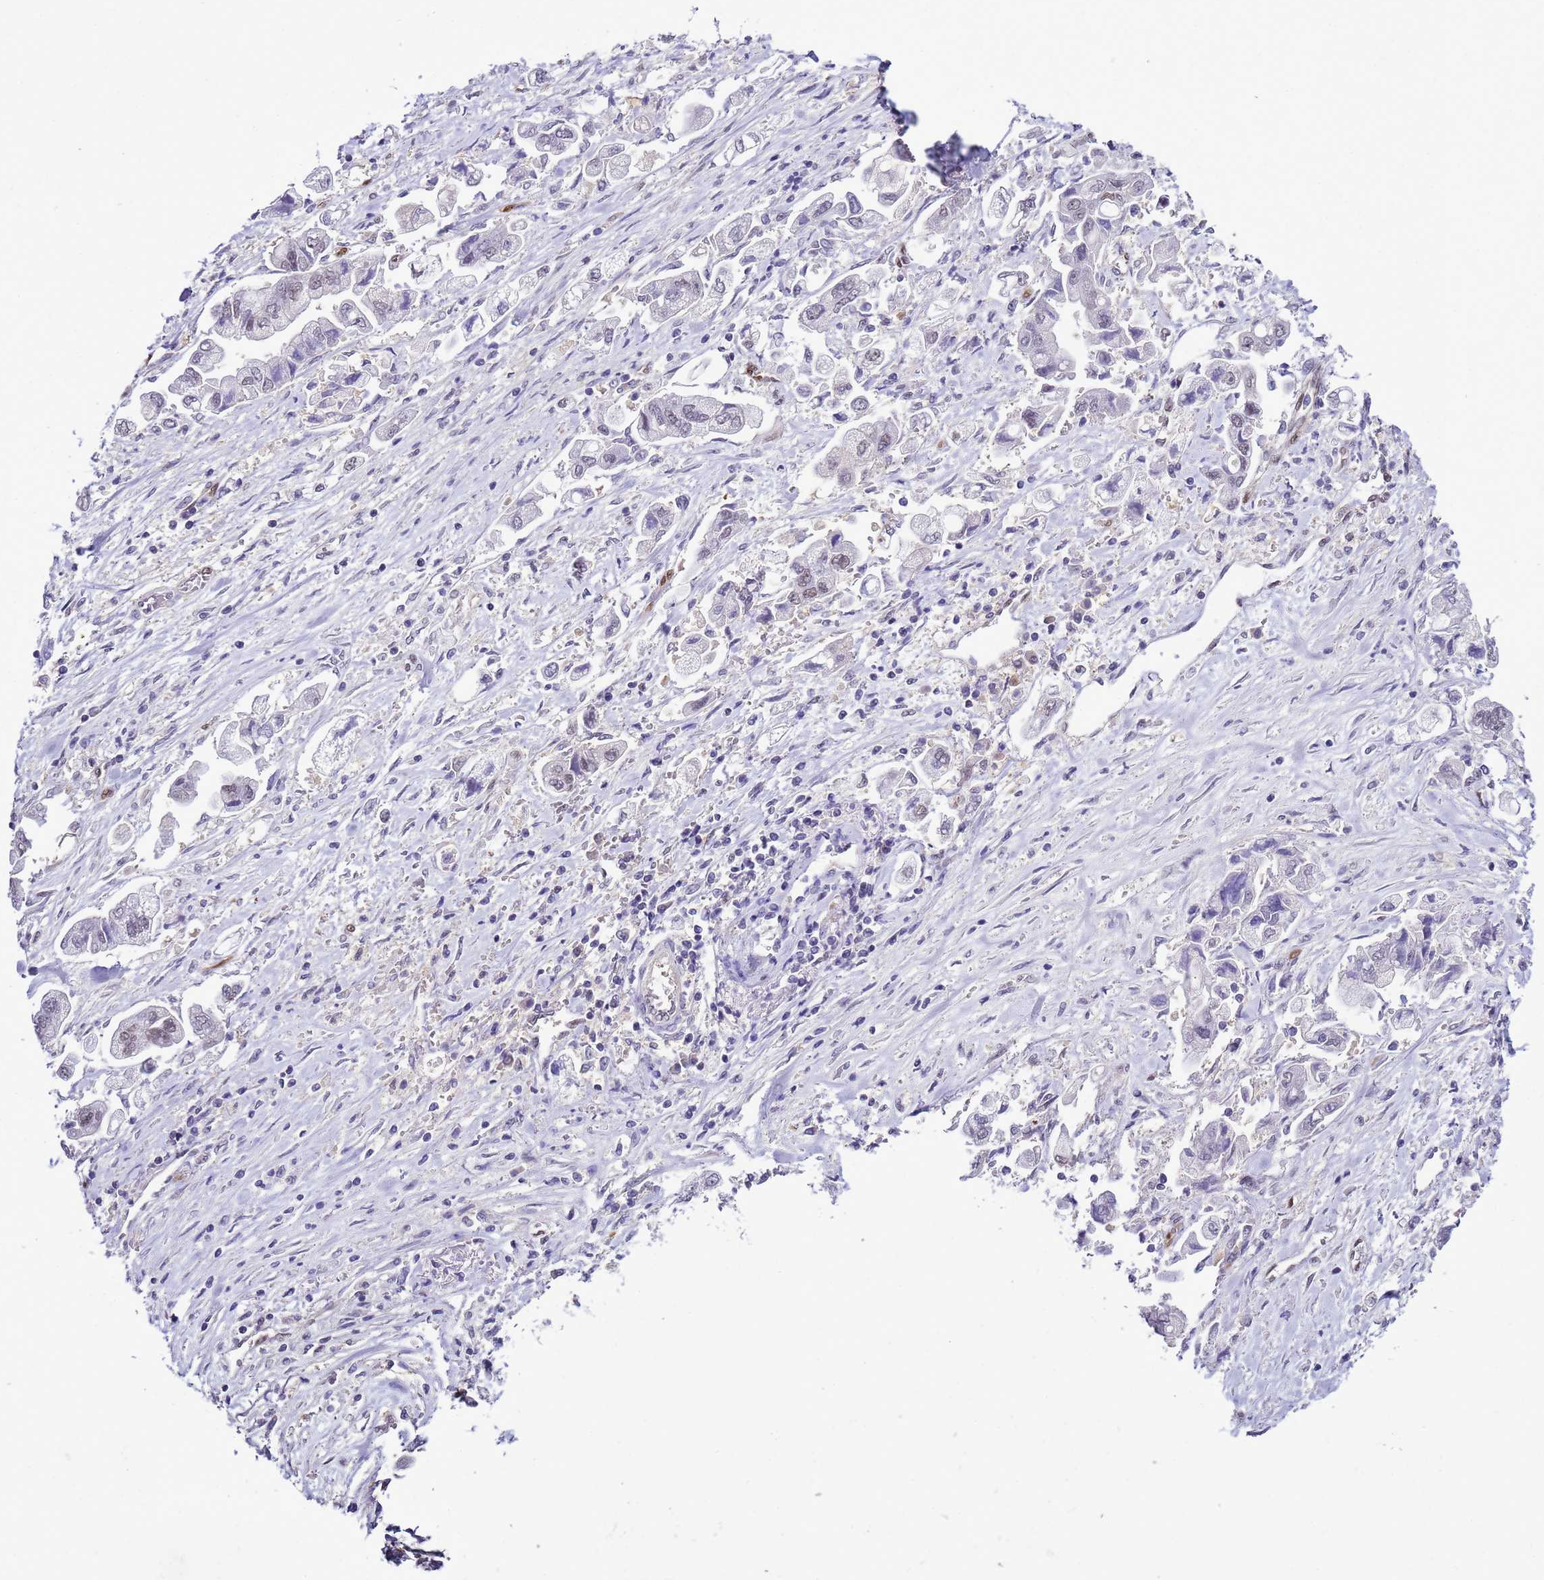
{"staining": {"intensity": "weak", "quantity": "<25%", "location": "nuclear"}, "tissue": "stomach cancer", "cell_type": "Tumor cells", "image_type": "cancer", "snomed": [{"axis": "morphology", "description": "Adenocarcinoma, NOS"}, {"axis": "topography", "description": "Stomach"}], "caption": "Tumor cells show no significant protein expression in stomach cancer. Nuclei are stained in blue.", "gene": "DDI2", "patient": {"sex": "male", "age": 62}}